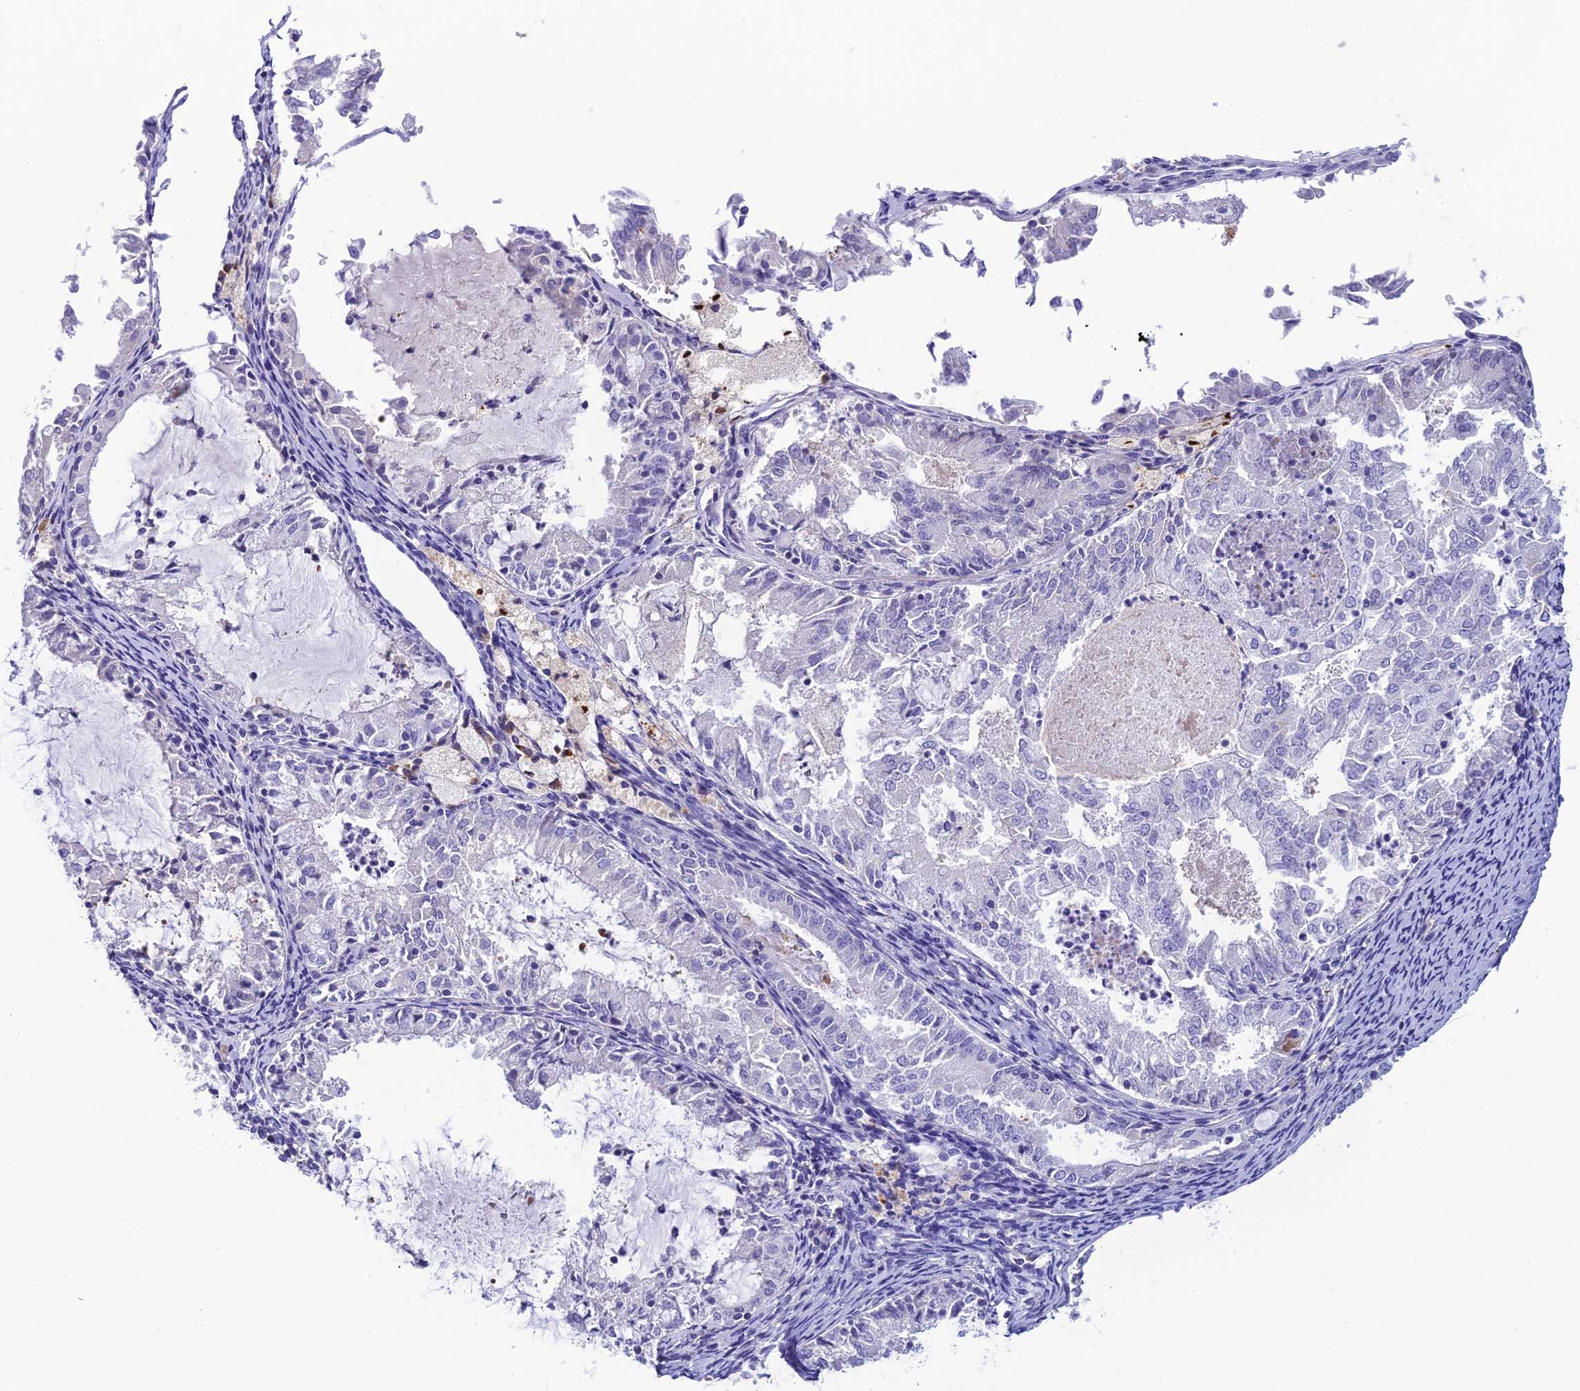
{"staining": {"intensity": "negative", "quantity": "none", "location": "none"}, "tissue": "endometrial cancer", "cell_type": "Tumor cells", "image_type": "cancer", "snomed": [{"axis": "morphology", "description": "Adenocarcinoma, NOS"}, {"axis": "topography", "description": "Endometrium"}], "caption": "Immunohistochemical staining of adenocarcinoma (endometrial) displays no significant positivity in tumor cells.", "gene": "C12orf29", "patient": {"sex": "female", "age": 57}}